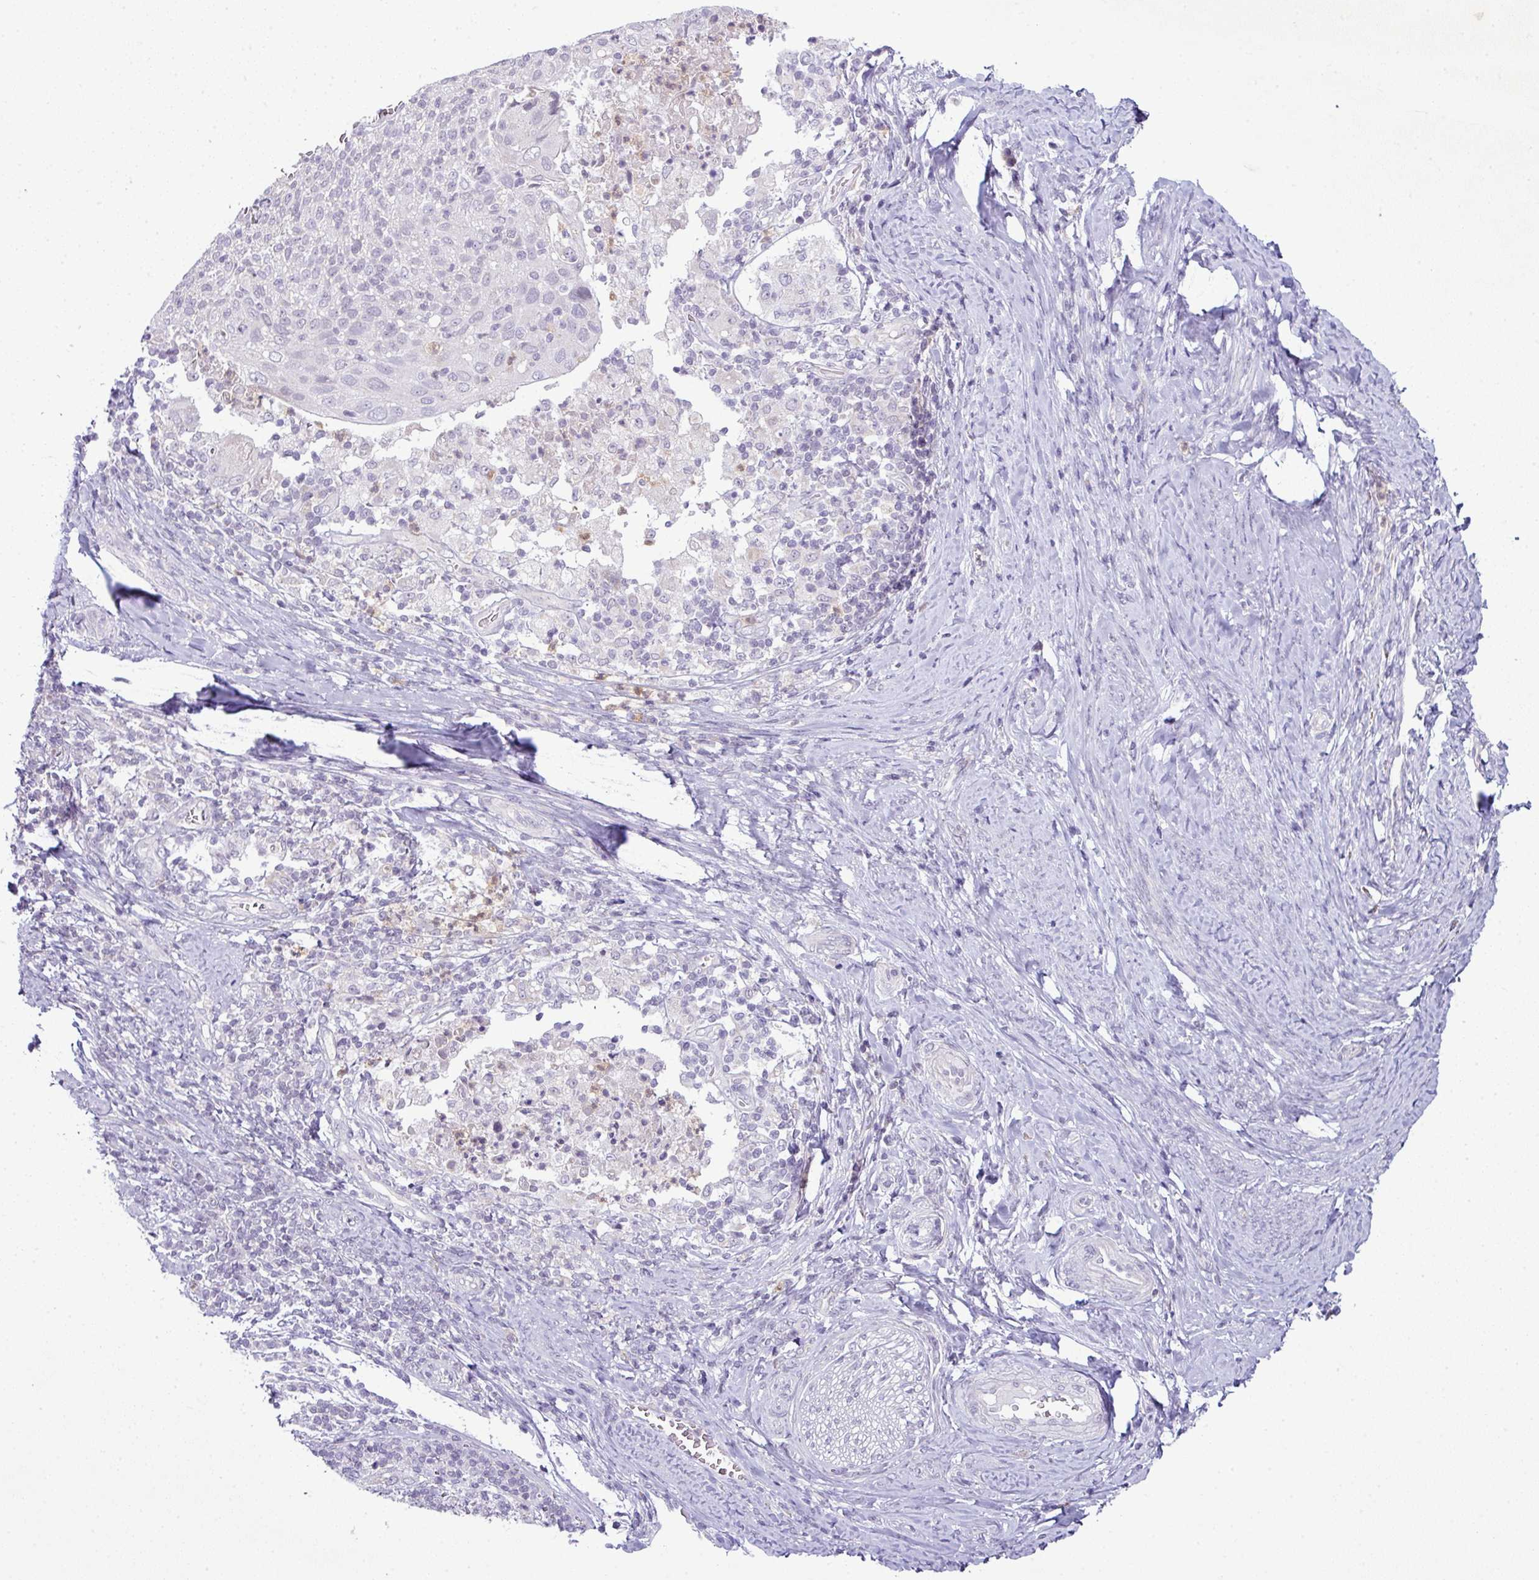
{"staining": {"intensity": "negative", "quantity": "none", "location": "none"}, "tissue": "cervical cancer", "cell_type": "Tumor cells", "image_type": "cancer", "snomed": [{"axis": "morphology", "description": "Squamous cell carcinoma, NOS"}, {"axis": "topography", "description": "Cervix"}], "caption": "Photomicrograph shows no protein positivity in tumor cells of cervical cancer tissue.", "gene": "HBEGF", "patient": {"sex": "female", "age": 52}}